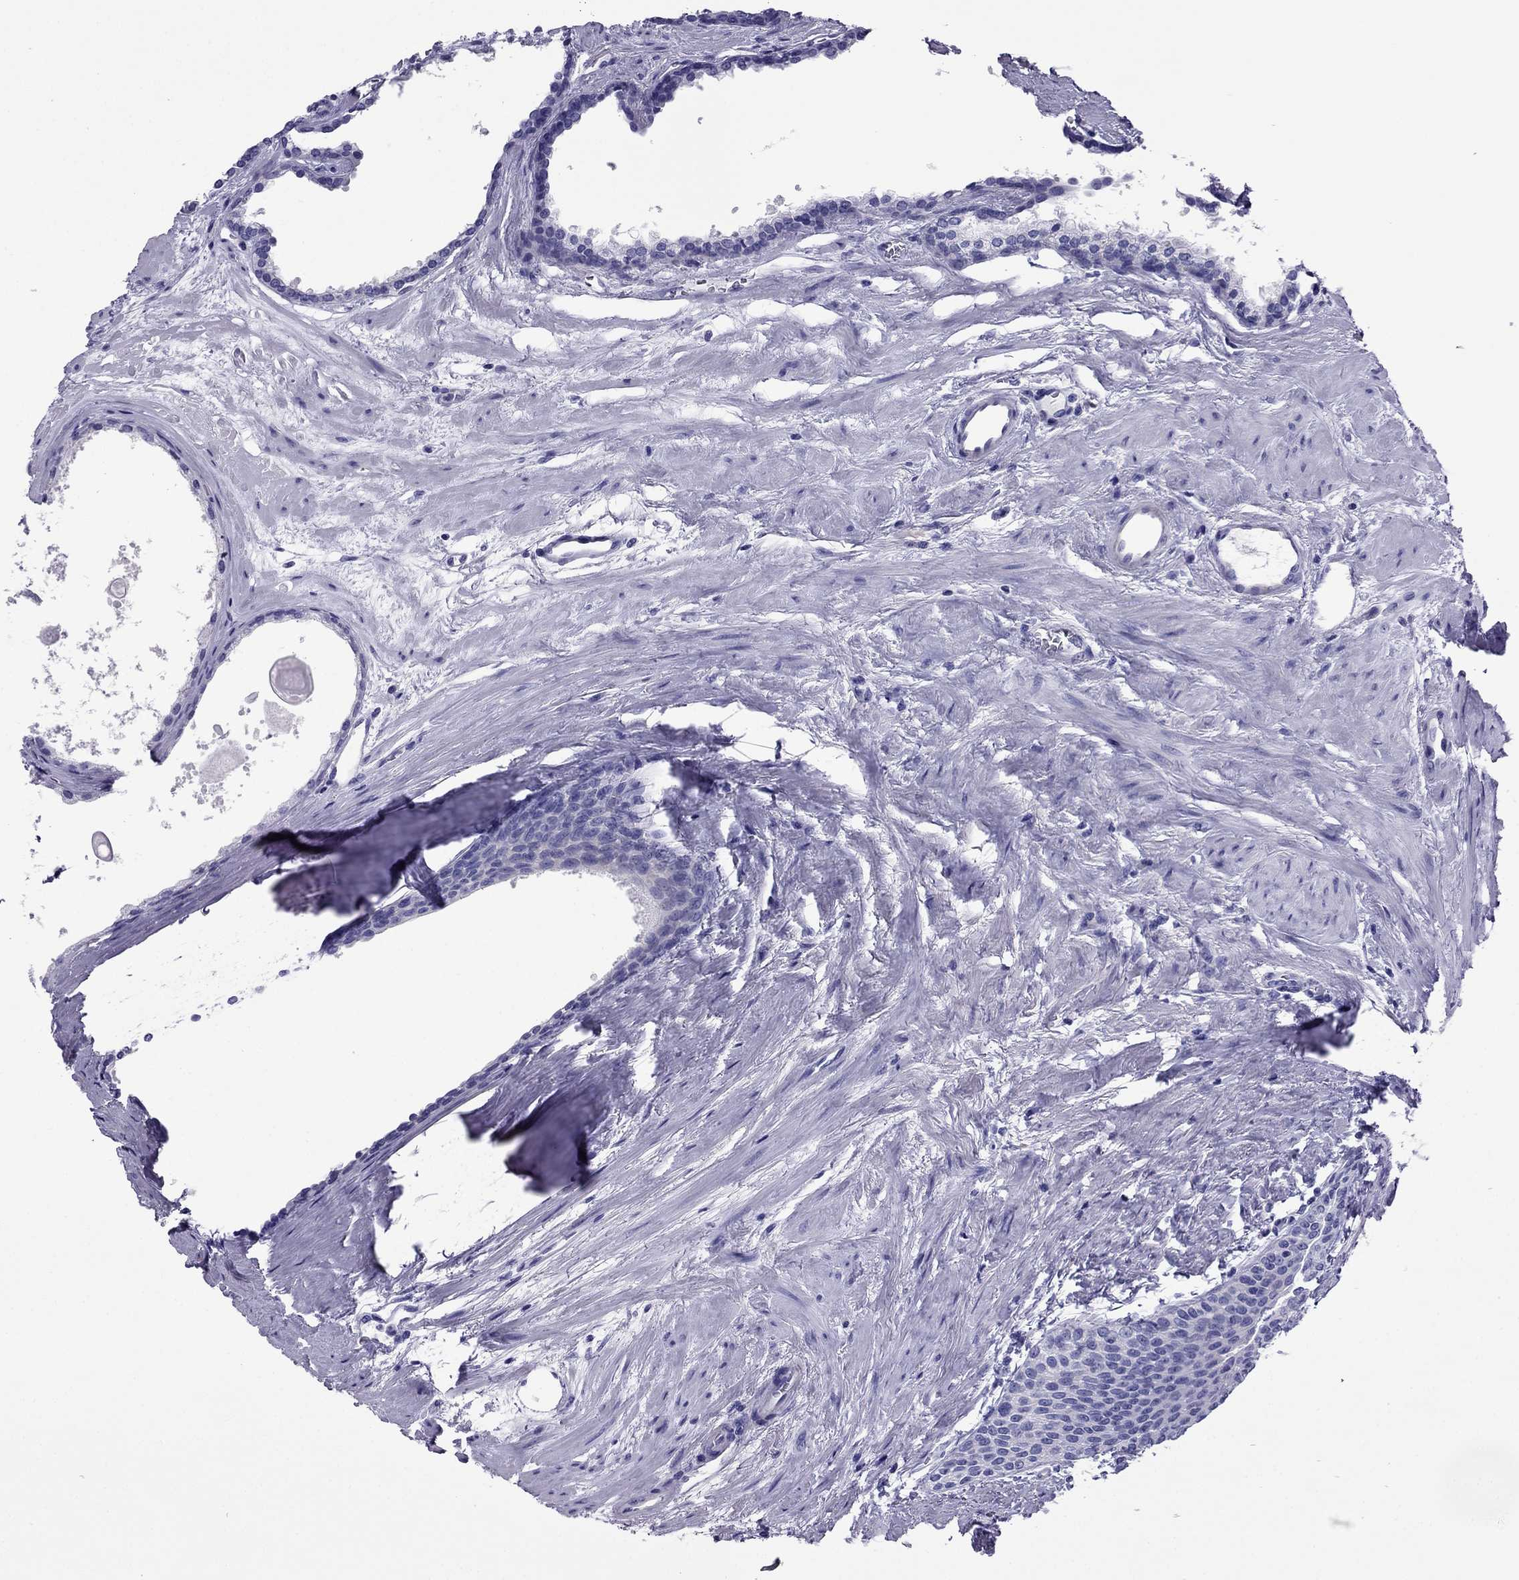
{"staining": {"intensity": "negative", "quantity": "none", "location": "none"}, "tissue": "prostate cancer", "cell_type": "Tumor cells", "image_type": "cancer", "snomed": [{"axis": "morphology", "description": "Adenocarcinoma, Low grade"}, {"axis": "topography", "description": "Prostate"}], "caption": "Prostate cancer (low-grade adenocarcinoma) was stained to show a protein in brown. There is no significant staining in tumor cells.", "gene": "MYL11", "patient": {"sex": "male", "age": 56}}